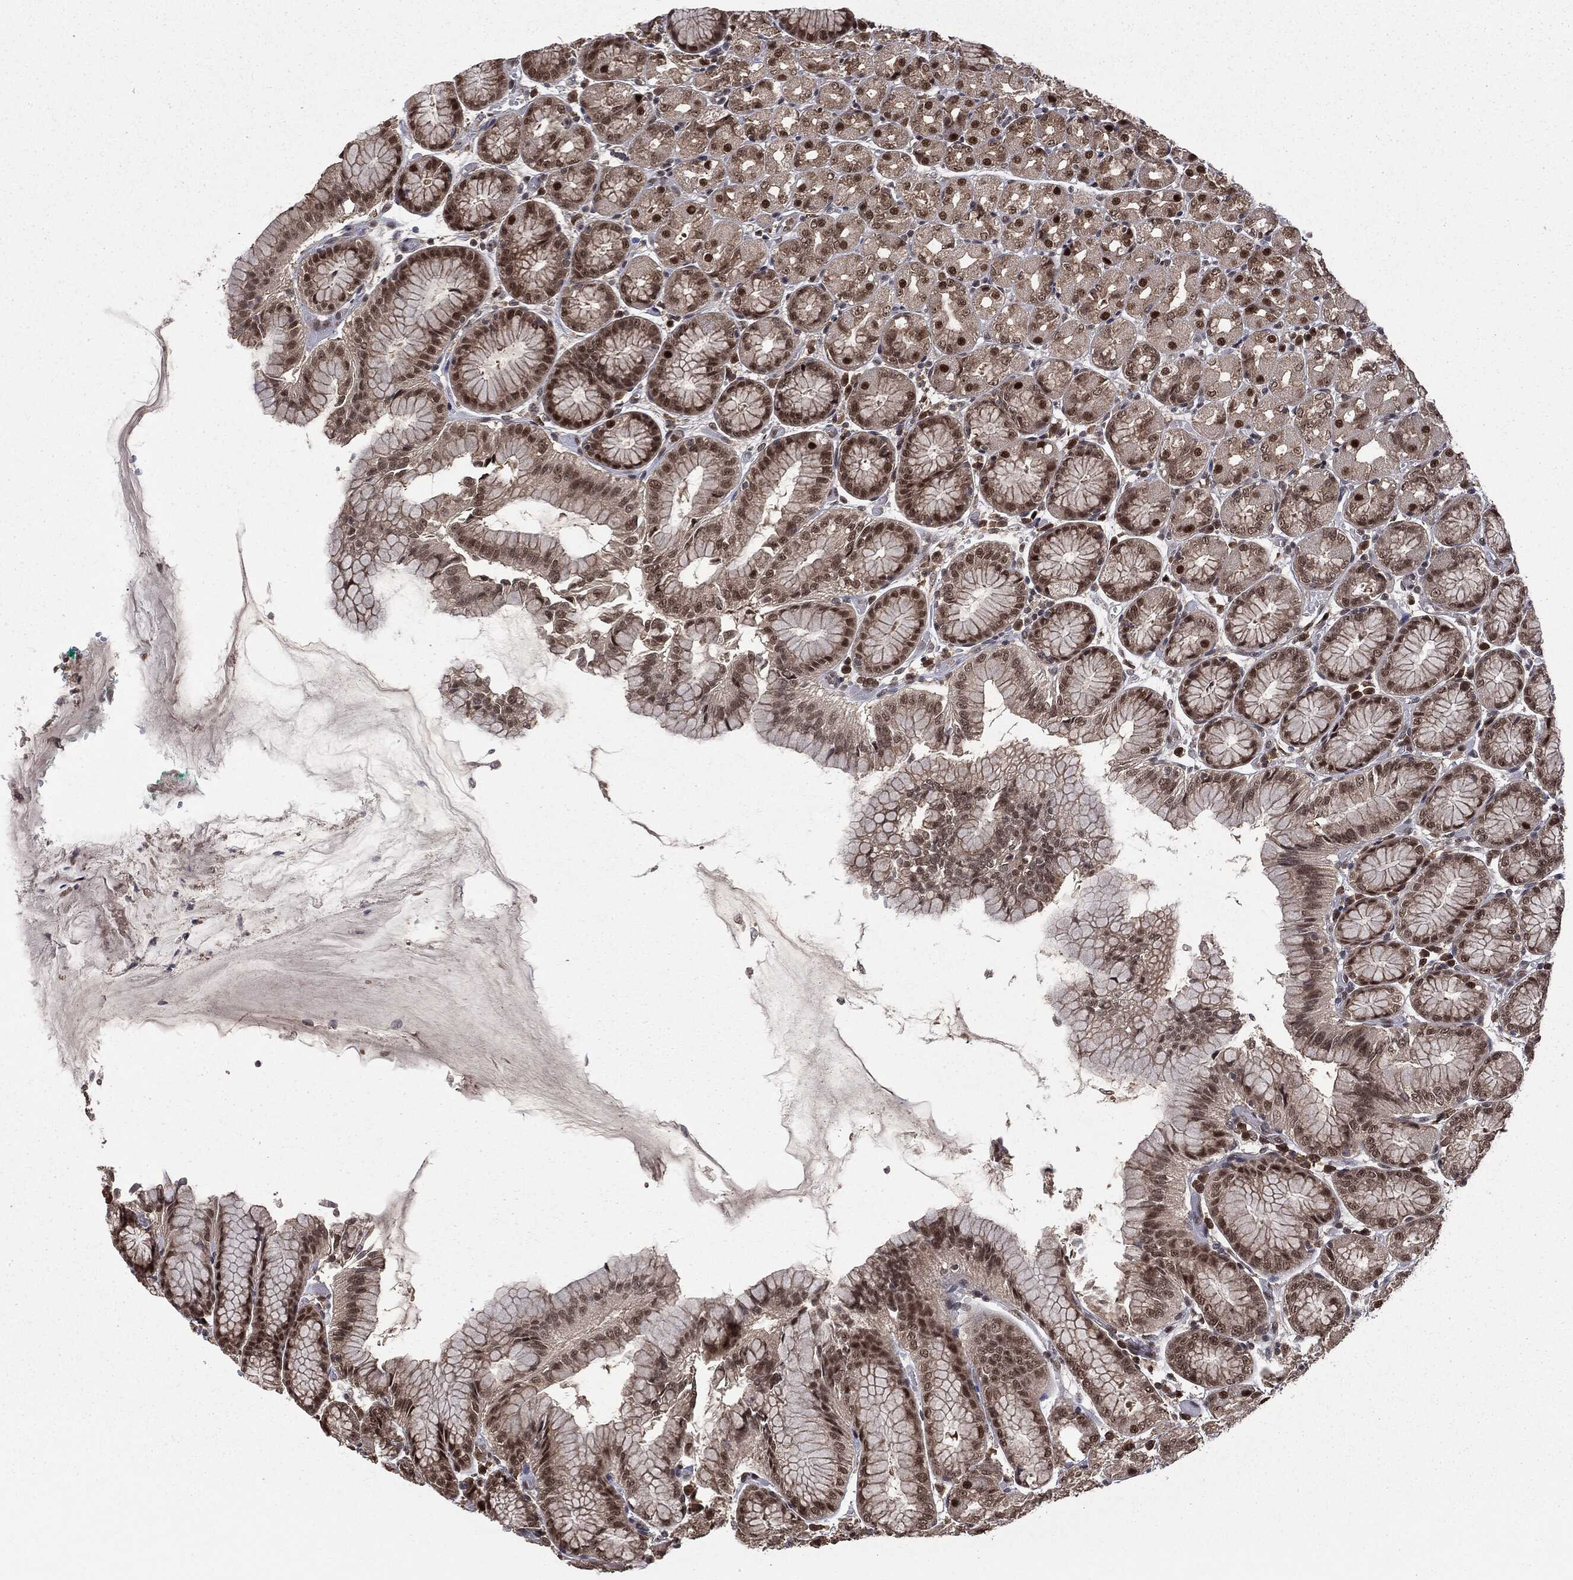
{"staining": {"intensity": "strong", "quantity": "25%-75%", "location": "nuclear"}, "tissue": "stomach", "cell_type": "Glandular cells", "image_type": "normal", "snomed": [{"axis": "morphology", "description": "Normal tissue, NOS"}, {"axis": "morphology", "description": "Adenocarcinoma, NOS"}, {"axis": "topography", "description": "Stomach"}], "caption": "Immunohistochemical staining of benign human stomach reveals strong nuclear protein expression in about 25%-75% of glandular cells.", "gene": "JMJD6", "patient": {"sex": "female", "age": 81}}